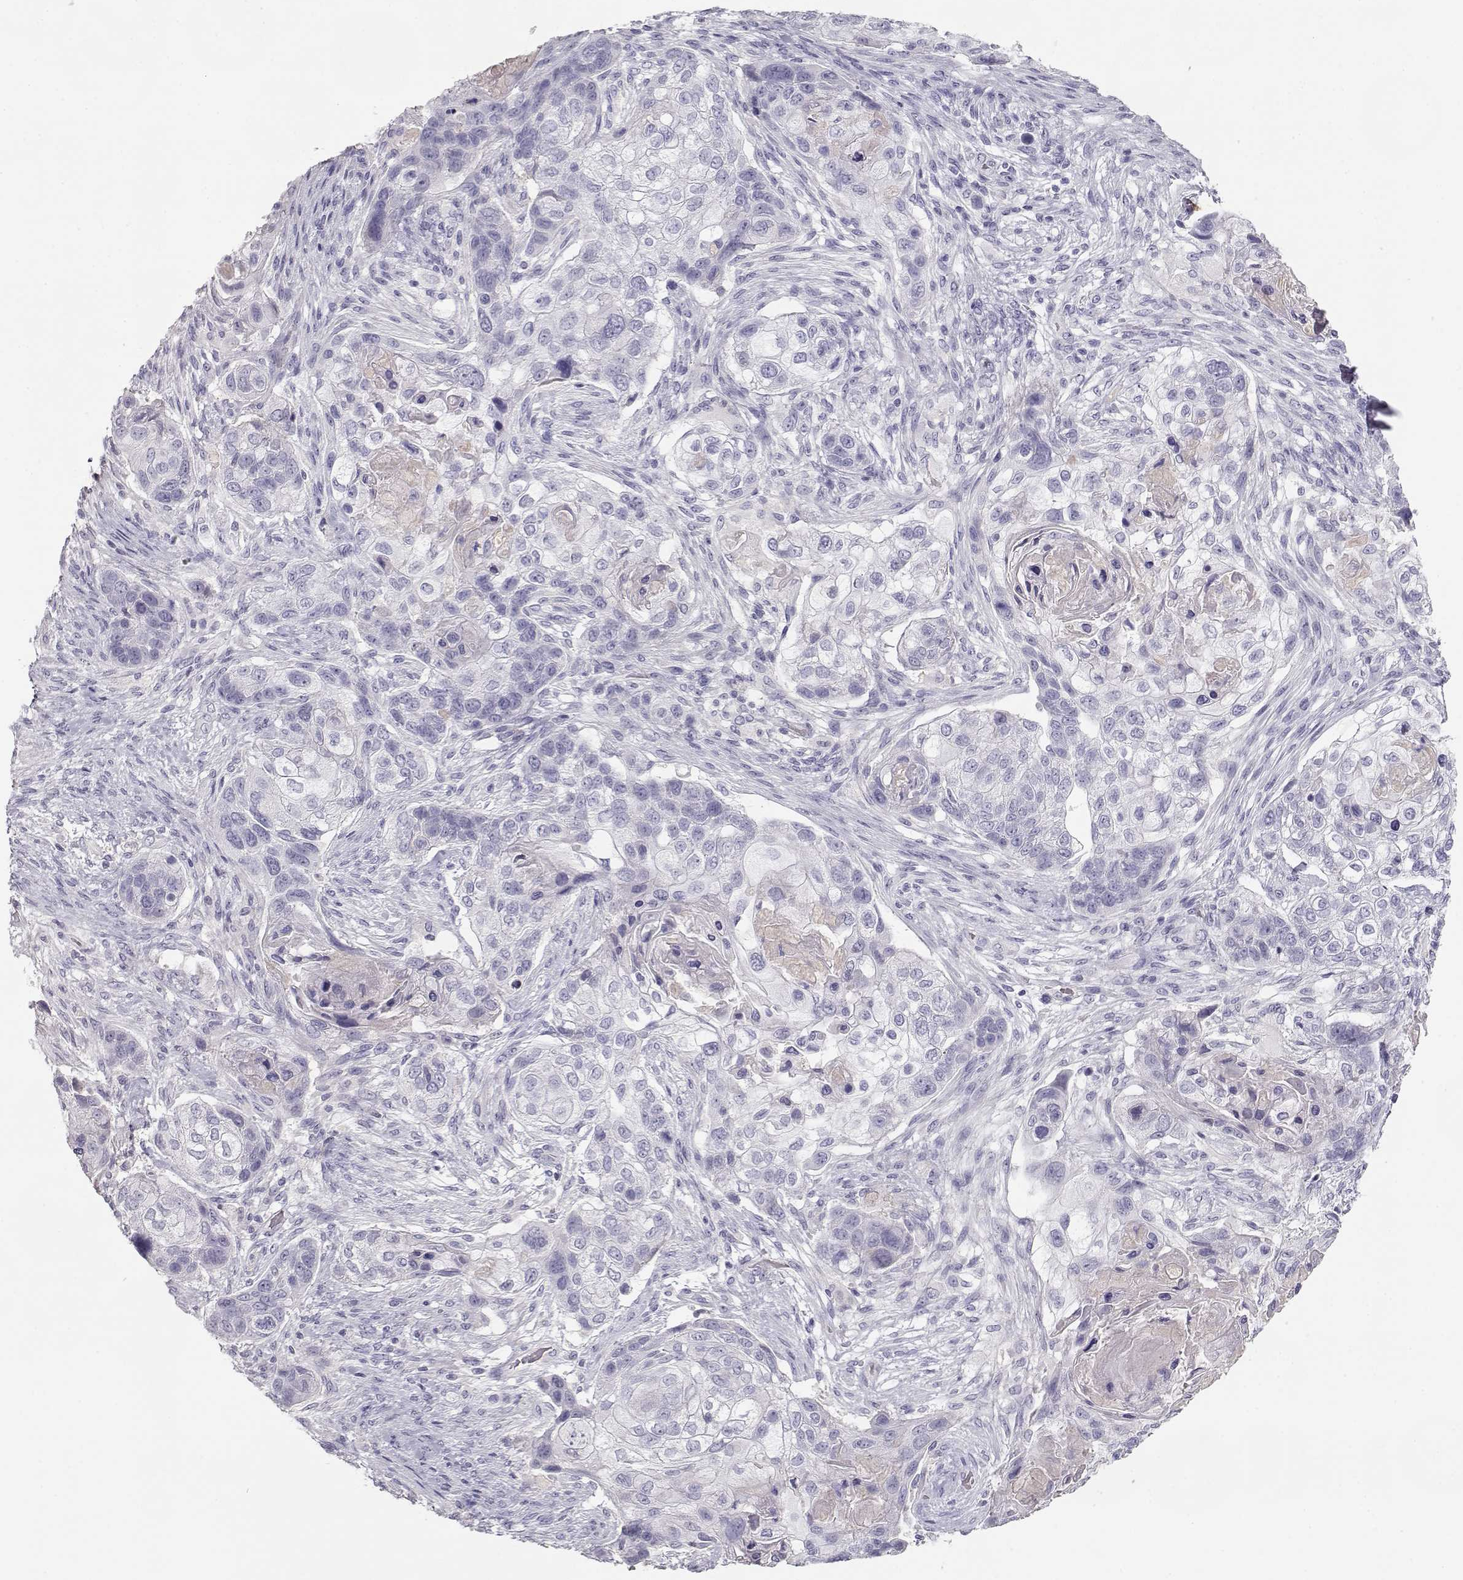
{"staining": {"intensity": "negative", "quantity": "none", "location": "none"}, "tissue": "lung cancer", "cell_type": "Tumor cells", "image_type": "cancer", "snomed": [{"axis": "morphology", "description": "Squamous cell carcinoma, NOS"}, {"axis": "topography", "description": "Lung"}], "caption": "This histopathology image is of lung cancer stained with immunohistochemistry (IHC) to label a protein in brown with the nuclei are counter-stained blue. There is no positivity in tumor cells.", "gene": "SLCO6A1", "patient": {"sex": "male", "age": 69}}